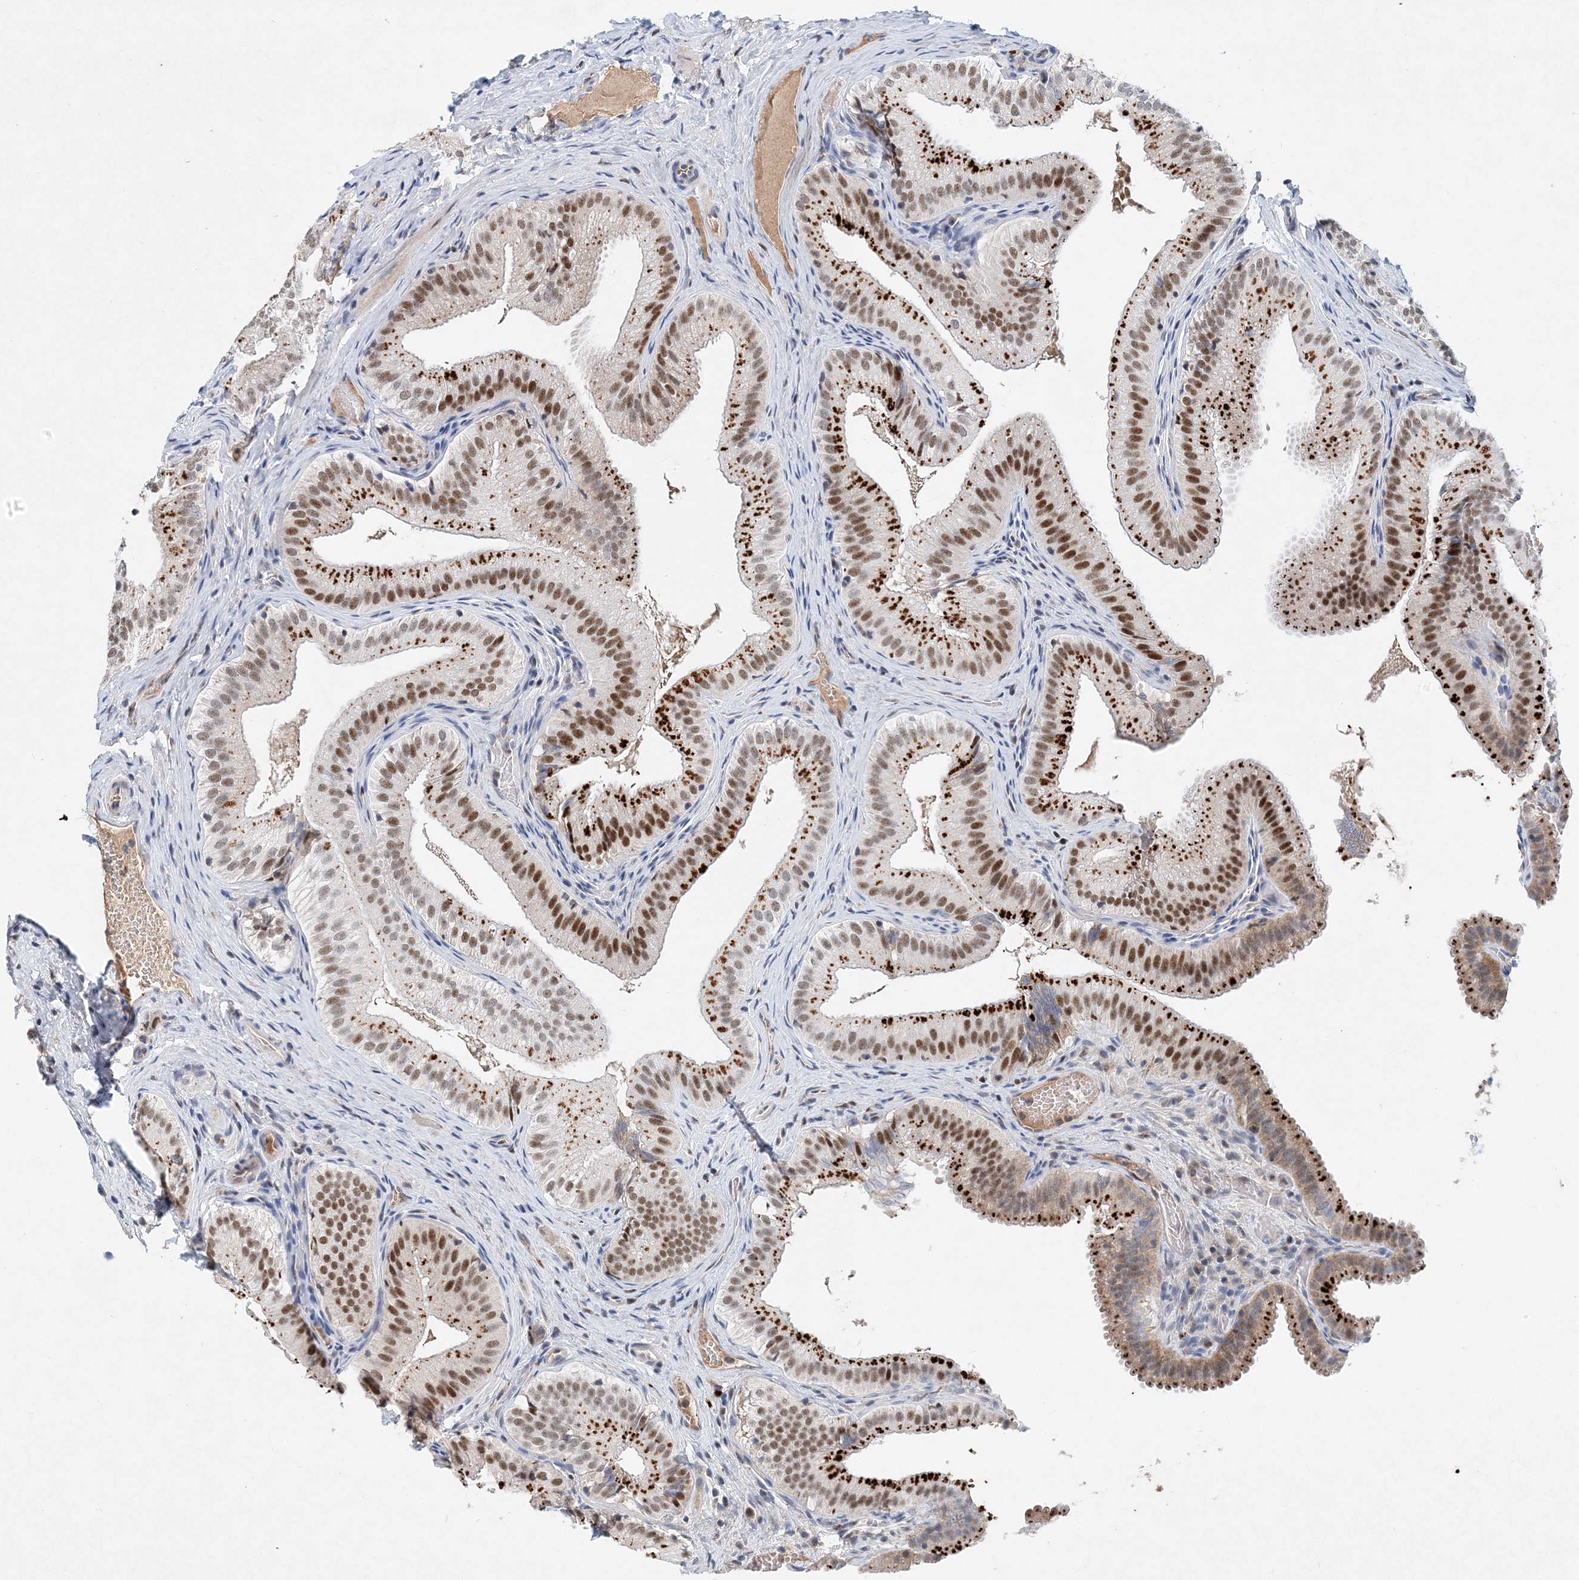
{"staining": {"intensity": "strong", "quantity": ">75%", "location": "cytoplasmic/membranous,nuclear"}, "tissue": "gallbladder", "cell_type": "Glandular cells", "image_type": "normal", "snomed": [{"axis": "morphology", "description": "Normal tissue, NOS"}, {"axis": "topography", "description": "Gallbladder"}], "caption": "Benign gallbladder was stained to show a protein in brown. There is high levels of strong cytoplasmic/membranous,nuclear positivity in about >75% of glandular cells. The staining is performed using DAB (3,3'-diaminobenzidine) brown chromogen to label protein expression. The nuclei are counter-stained blue using hematoxylin.", "gene": "KPNA4", "patient": {"sex": "female", "age": 30}}